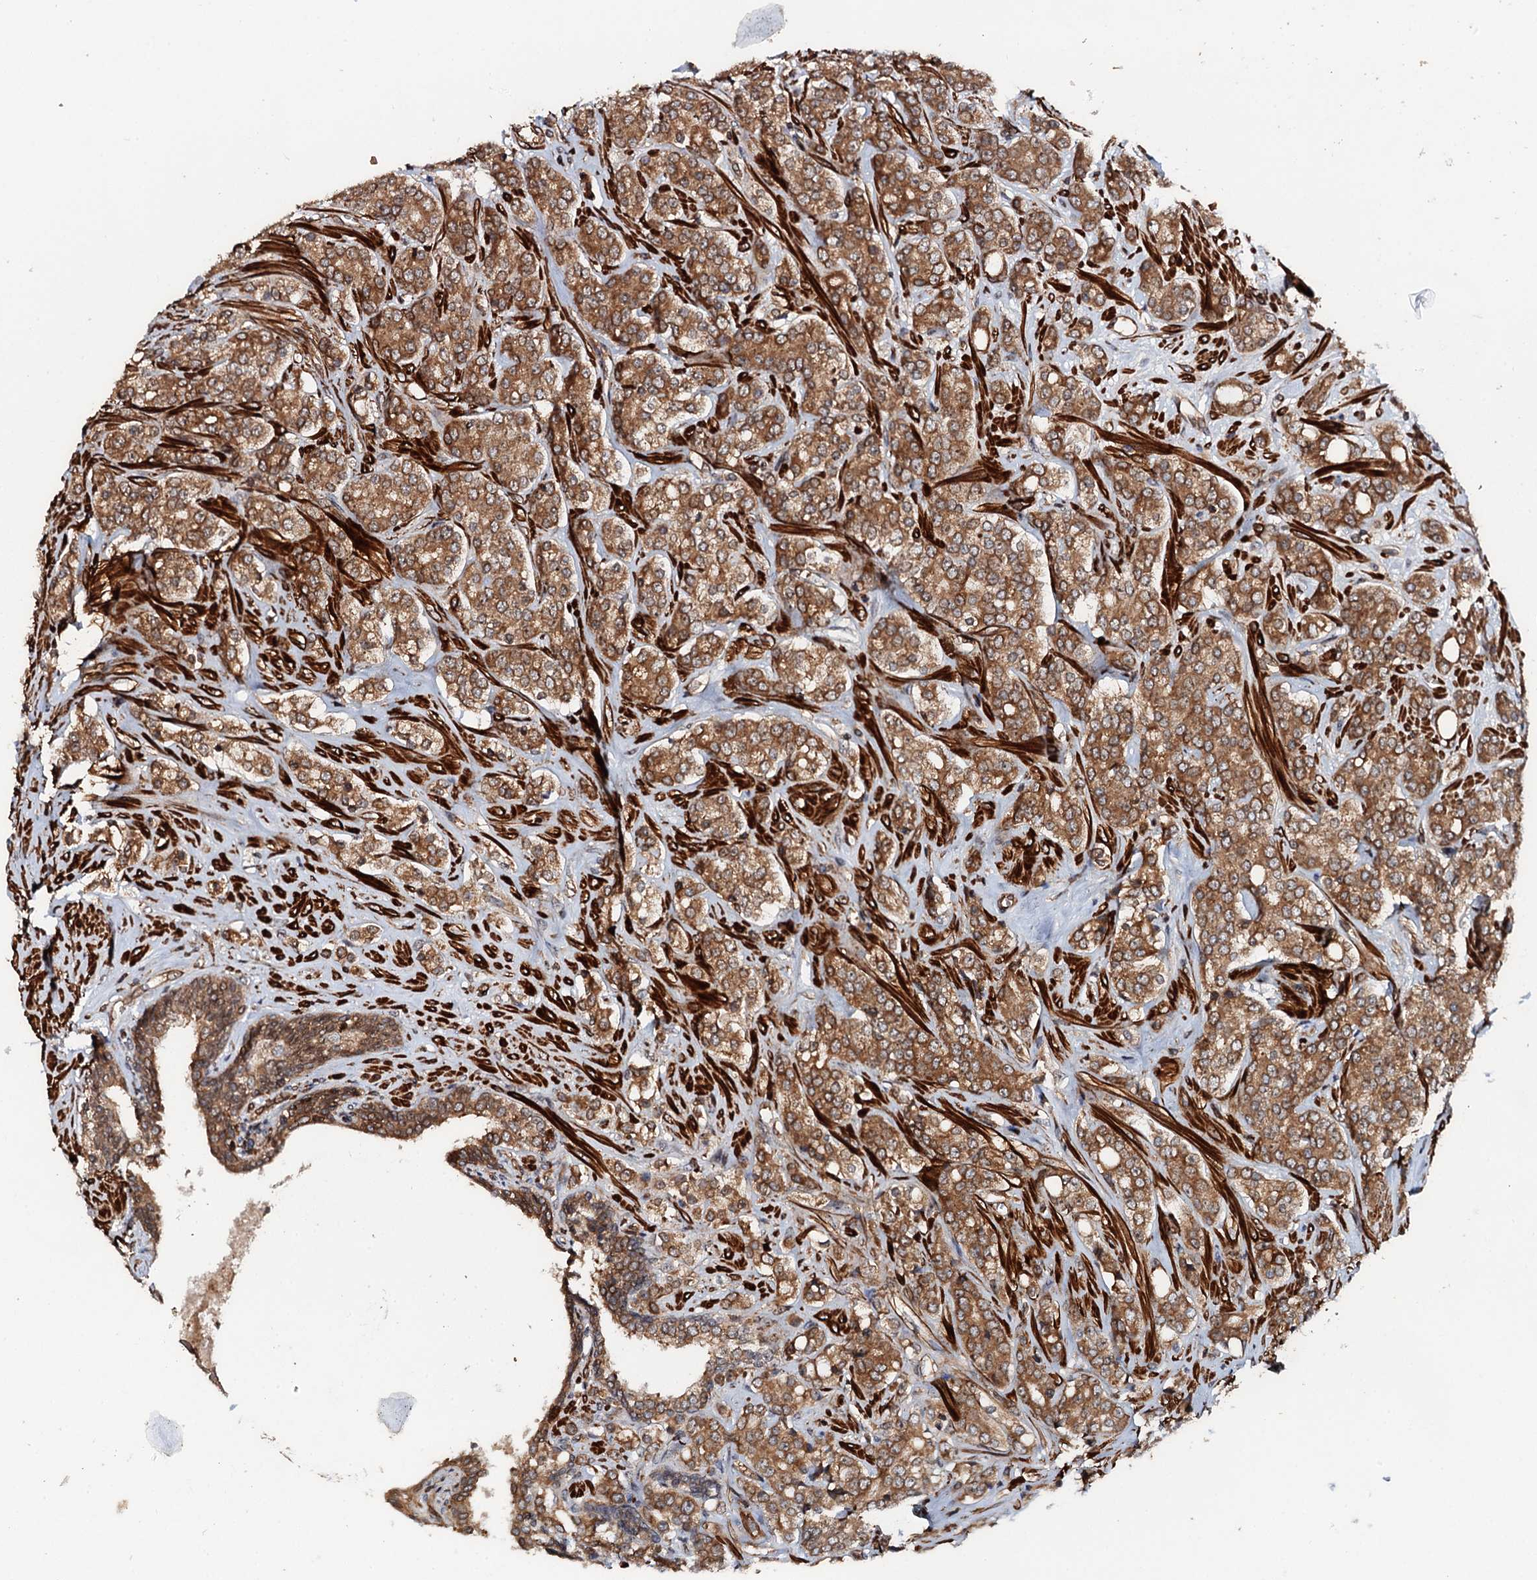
{"staining": {"intensity": "moderate", "quantity": ">75%", "location": "cytoplasmic/membranous"}, "tissue": "prostate cancer", "cell_type": "Tumor cells", "image_type": "cancer", "snomed": [{"axis": "morphology", "description": "Adenocarcinoma, High grade"}, {"axis": "topography", "description": "Prostate"}], "caption": "Immunohistochemistry staining of prostate adenocarcinoma (high-grade), which exhibits medium levels of moderate cytoplasmic/membranous expression in about >75% of tumor cells indicating moderate cytoplasmic/membranous protein expression. The staining was performed using DAB (3,3'-diaminobenzidine) (brown) for protein detection and nuclei were counterstained in hematoxylin (blue).", "gene": "BORA", "patient": {"sex": "male", "age": 62}}